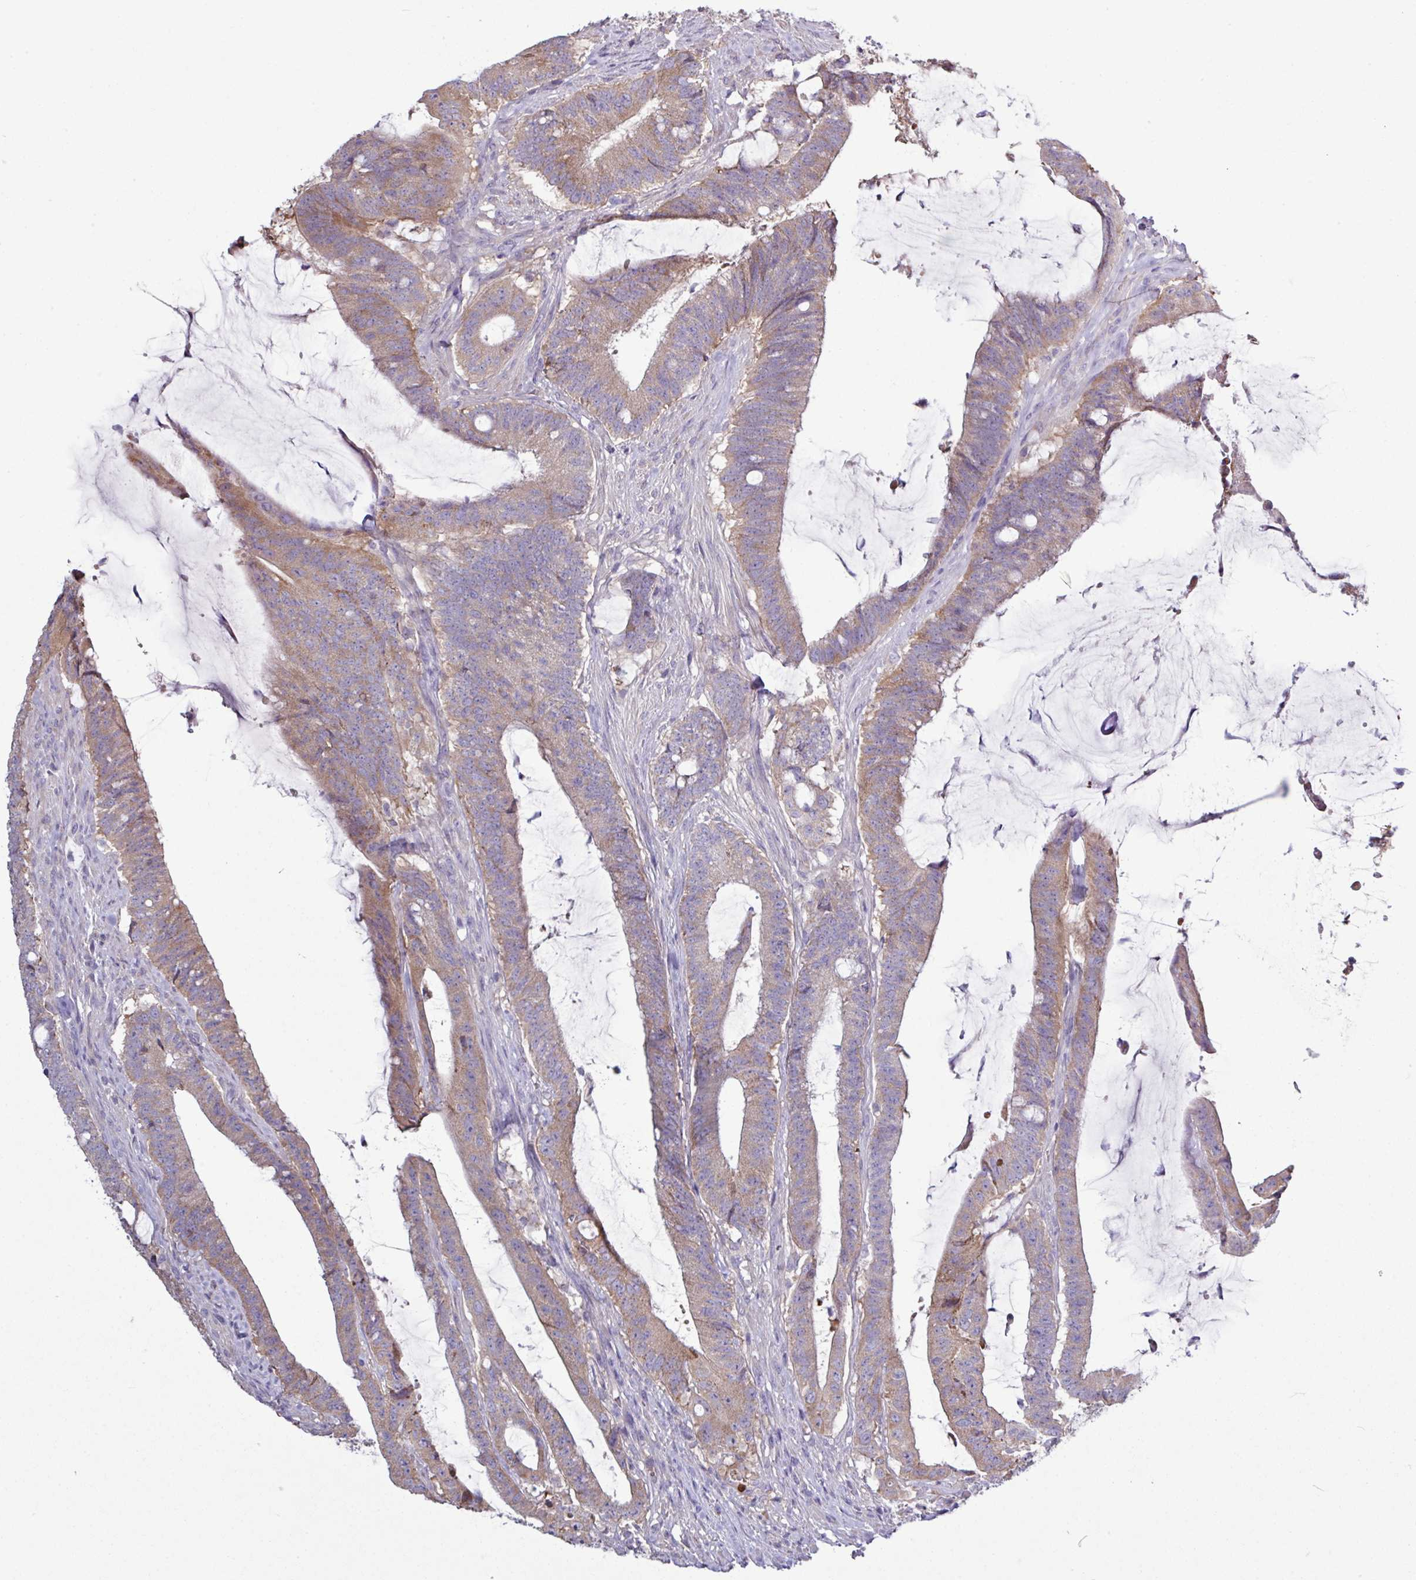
{"staining": {"intensity": "moderate", "quantity": ">75%", "location": "cytoplasmic/membranous"}, "tissue": "colorectal cancer", "cell_type": "Tumor cells", "image_type": "cancer", "snomed": [{"axis": "morphology", "description": "Adenocarcinoma, NOS"}, {"axis": "topography", "description": "Colon"}], "caption": "Colorectal cancer tissue demonstrates moderate cytoplasmic/membranous positivity in approximately >75% of tumor cells The staining was performed using DAB (3,3'-diaminobenzidine), with brown indicating positive protein expression. Nuclei are stained blue with hematoxylin.", "gene": "AGAP5", "patient": {"sex": "female", "age": 43}}